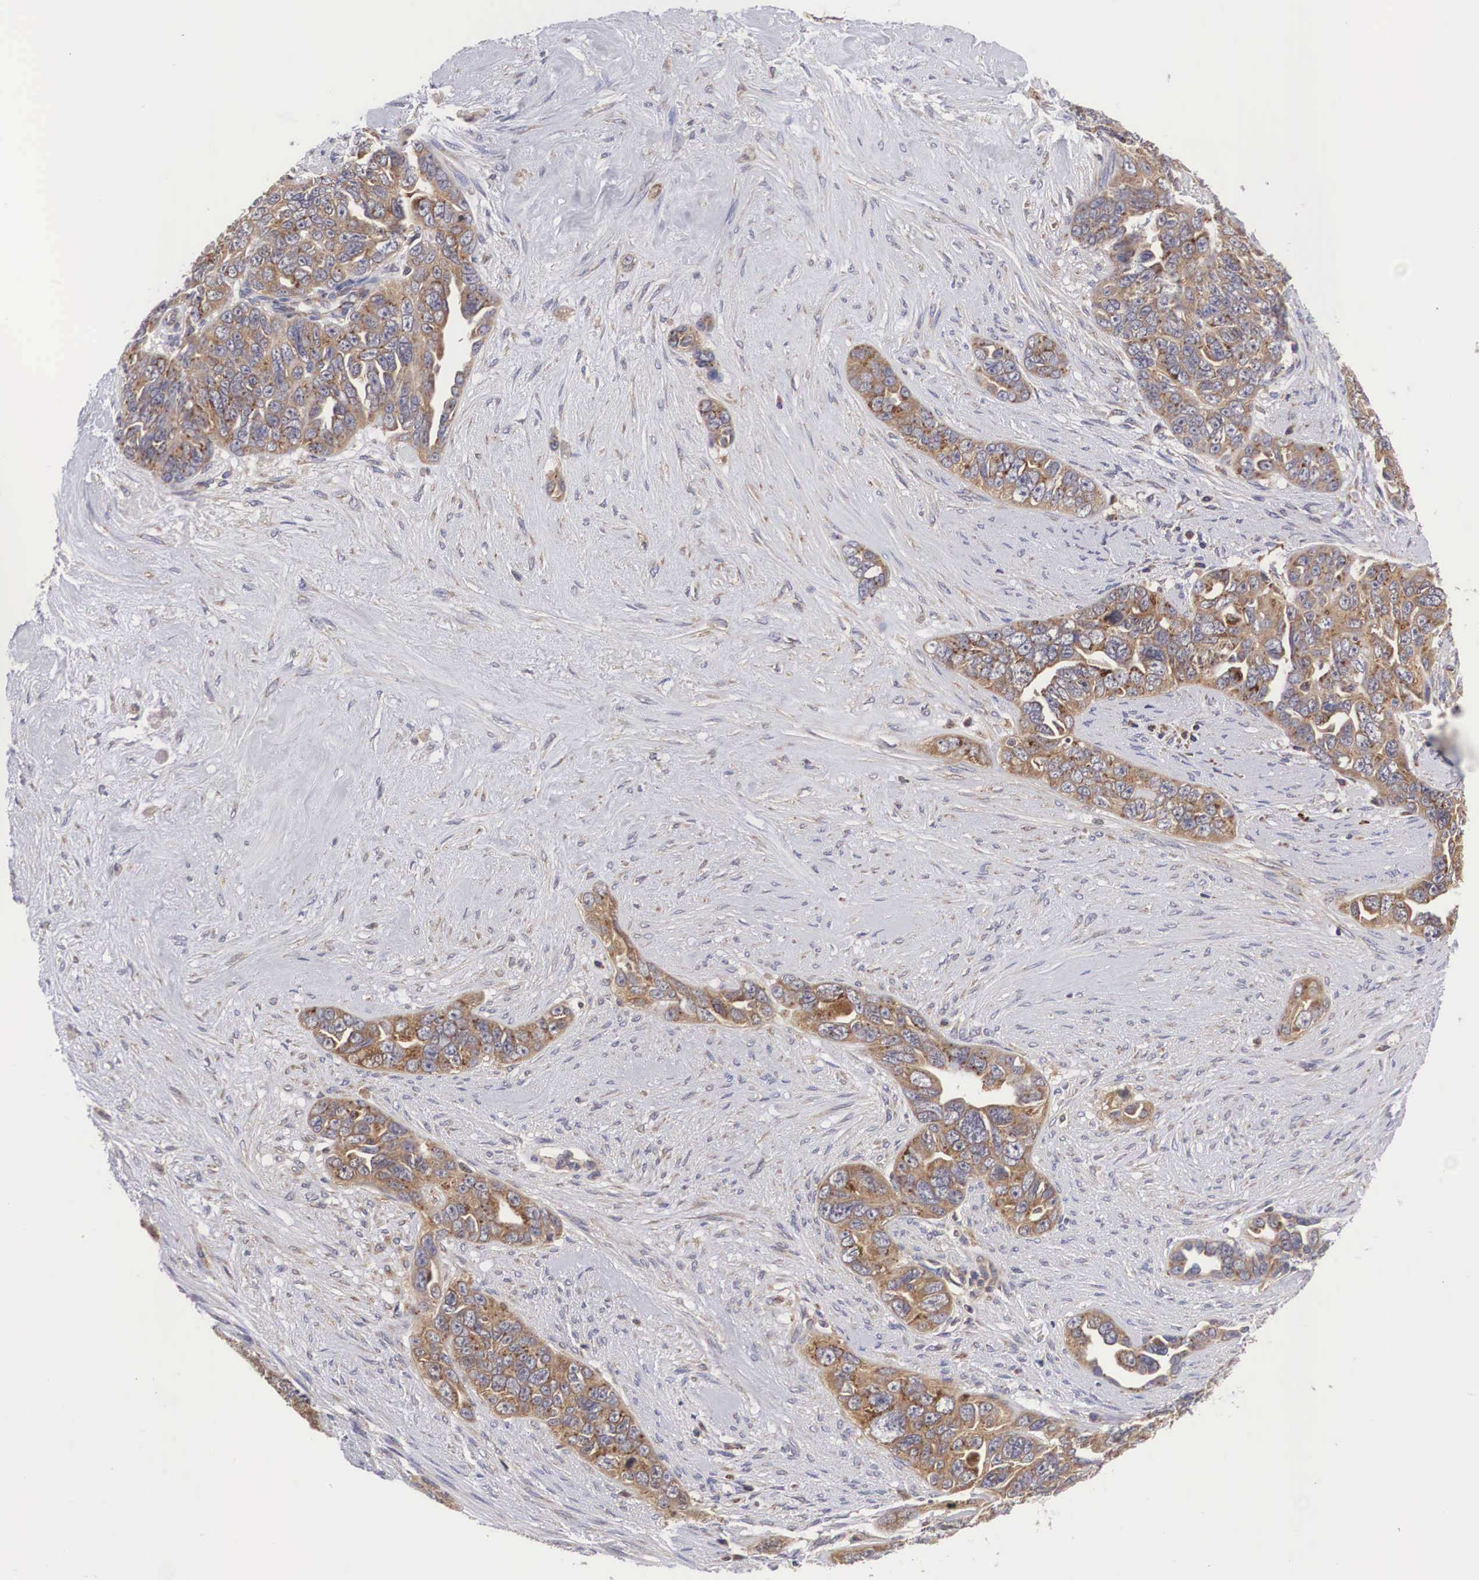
{"staining": {"intensity": "moderate", "quantity": ">75%", "location": "cytoplasmic/membranous"}, "tissue": "ovarian cancer", "cell_type": "Tumor cells", "image_type": "cancer", "snomed": [{"axis": "morphology", "description": "Cystadenocarcinoma, serous, NOS"}, {"axis": "topography", "description": "Ovary"}], "caption": "Immunohistochemical staining of human ovarian cancer shows moderate cytoplasmic/membranous protein positivity in approximately >75% of tumor cells.", "gene": "DHRS1", "patient": {"sex": "female", "age": 63}}